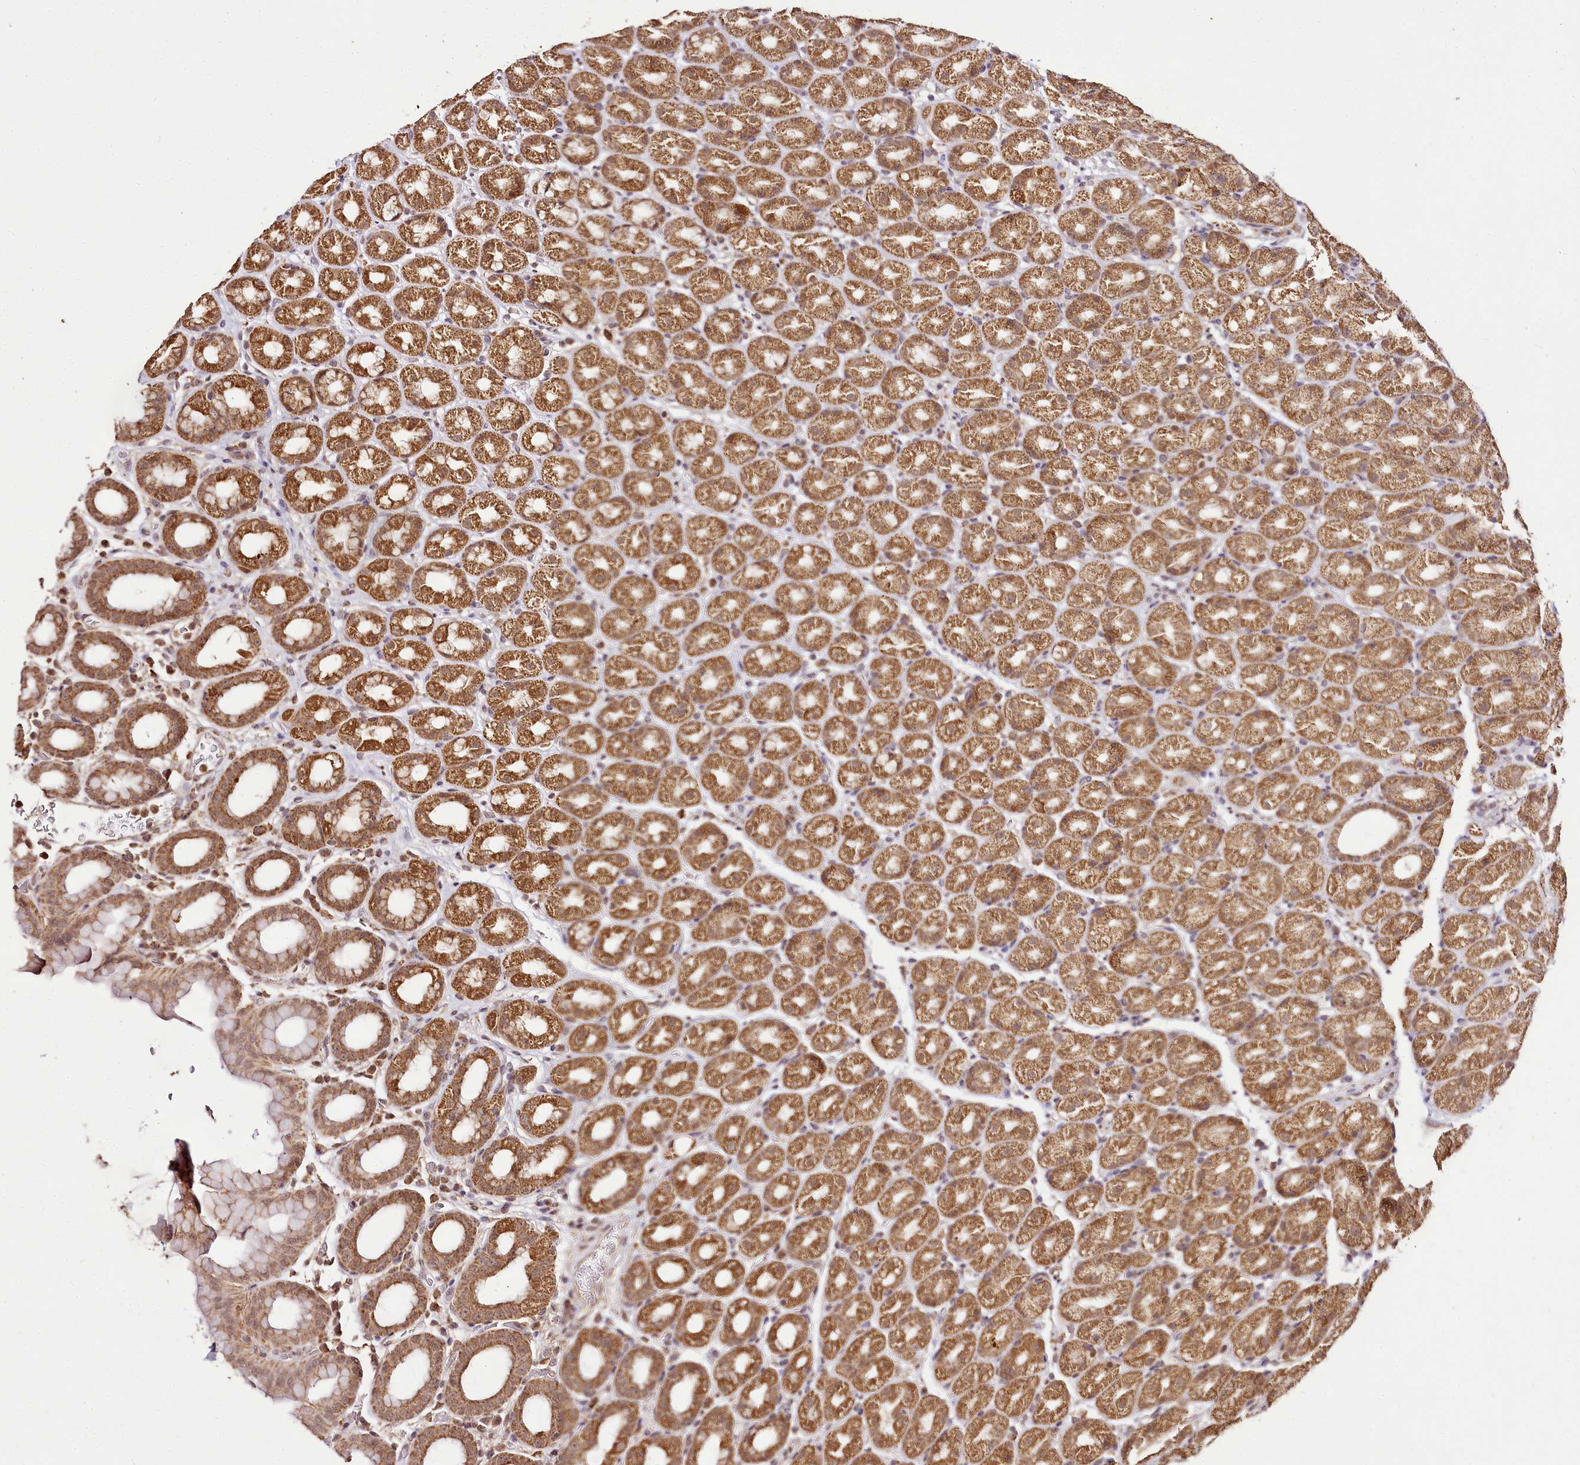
{"staining": {"intensity": "moderate", "quantity": ">75%", "location": "cytoplasmic/membranous"}, "tissue": "stomach", "cell_type": "Glandular cells", "image_type": "normal", "snomed": [{"axis": "morphology", "description": "Normal tissue, NOS"}, {"axis": "topography", "description": "Stomach, upper"}], "caption": "The image shows immunohistochemical staining of unremarkable stomach. There is moderate cytoplasmic/membranous expression is appreciated in approximately >75% of glandular cells. The staining was performed using DAB (3,3'-diaminobenzidine), with brown indicating positive protein expression. Nuclei are stained blue with hematoxylin.", "gene": "EDIL3", "patient": {"sex": "male", "age": 68}}